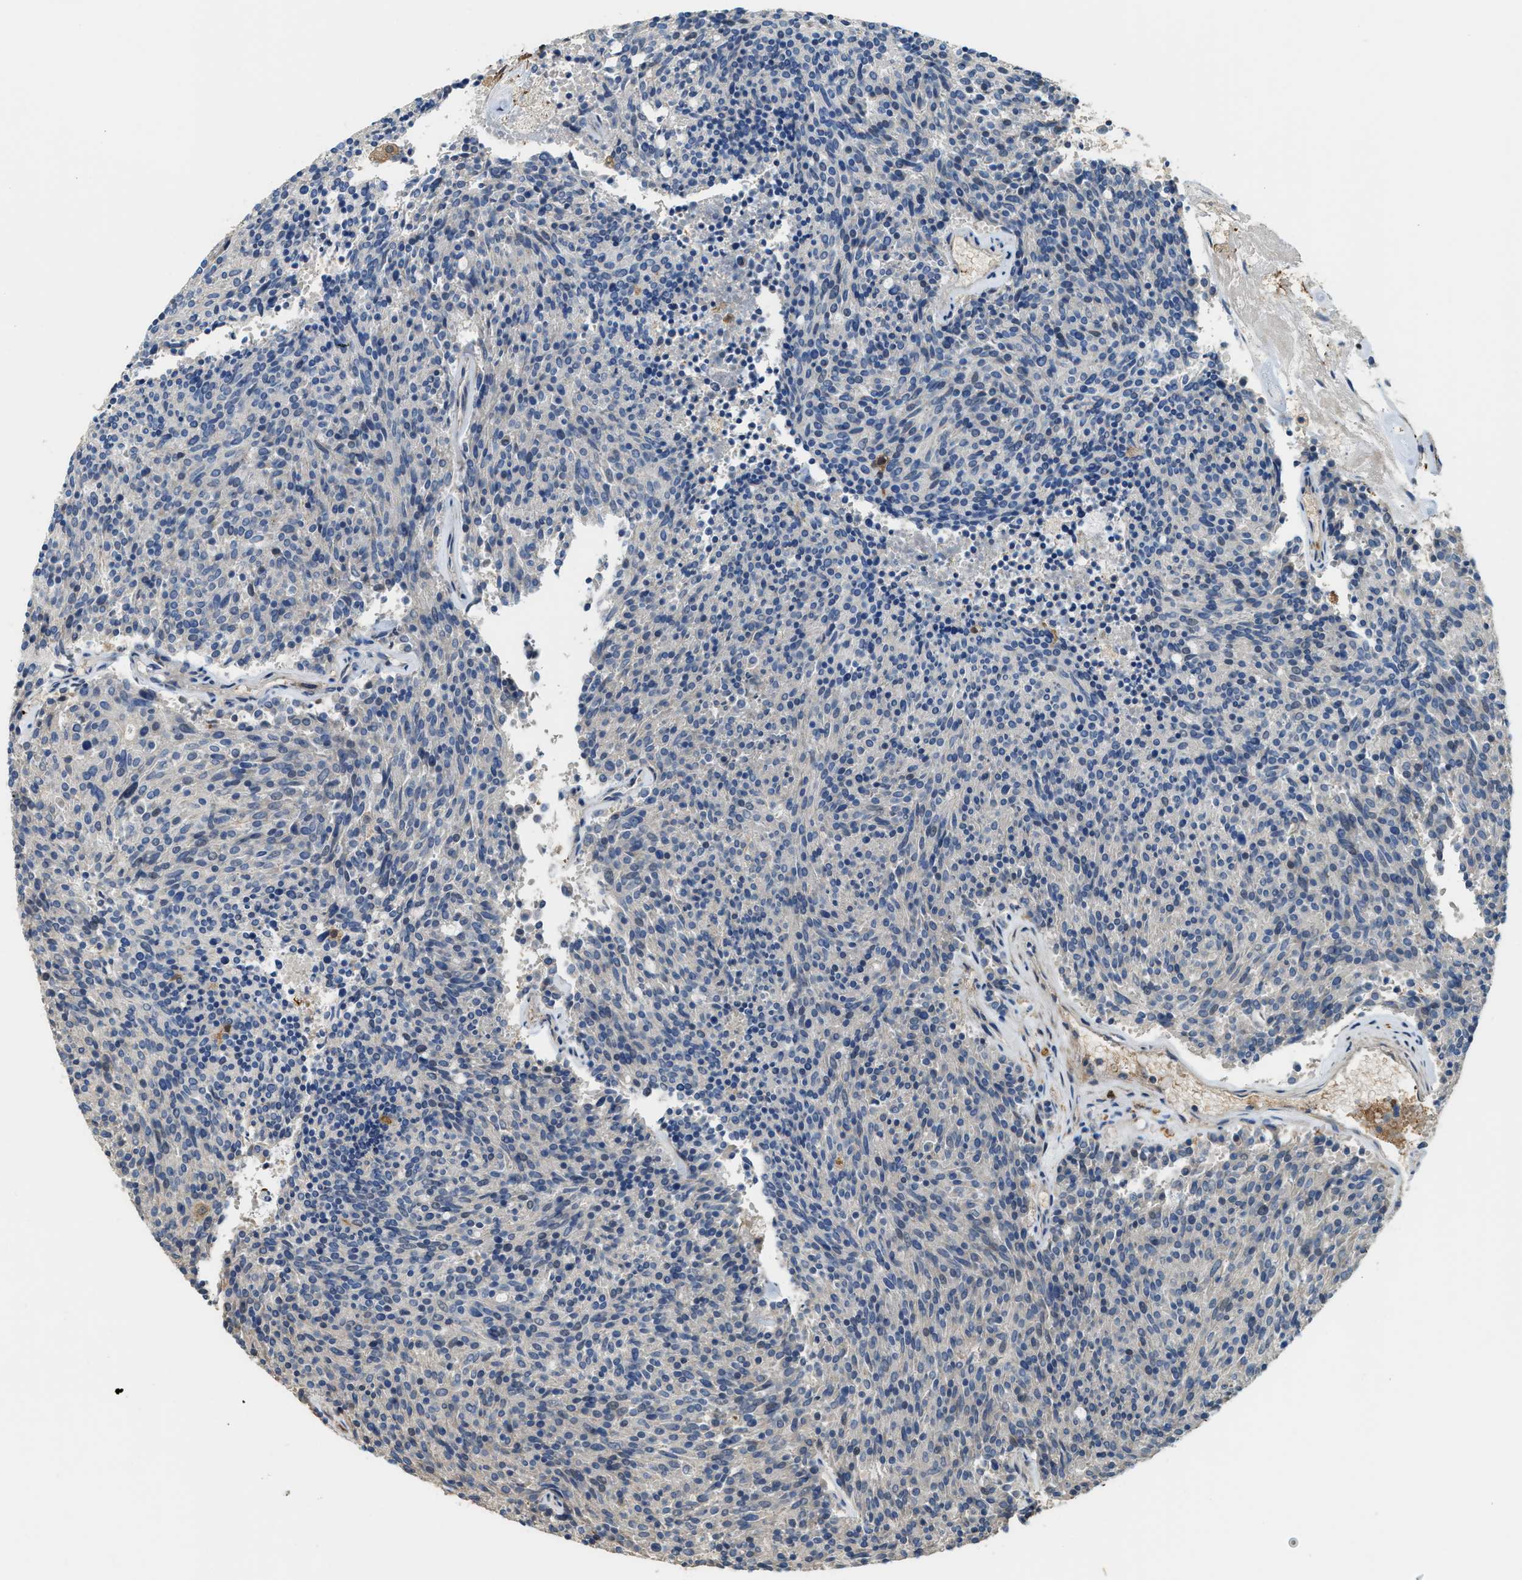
{"staining": {"intensity": "negative", "quantity": "none", "location": "none"}, "tissue": "carcinoid", "cell_type": "Tumor cells", "image_type": "cancer", "snomed": [{"axis": "morphology", "description": "Carcinoid, malignant, NOS"}, {"axis": "topography", "description": "Pancreas"}], "caption": "Immunohistochemistry of malignant carcinoid displays no staining in tumor cells. (DAB (3,3'-diaminobenzidine) immunohistochemistry (IHC) with hematoxylin counter stain).", "gene": "SERPINB5", "patient": {"sex": "female", "age": 54}}